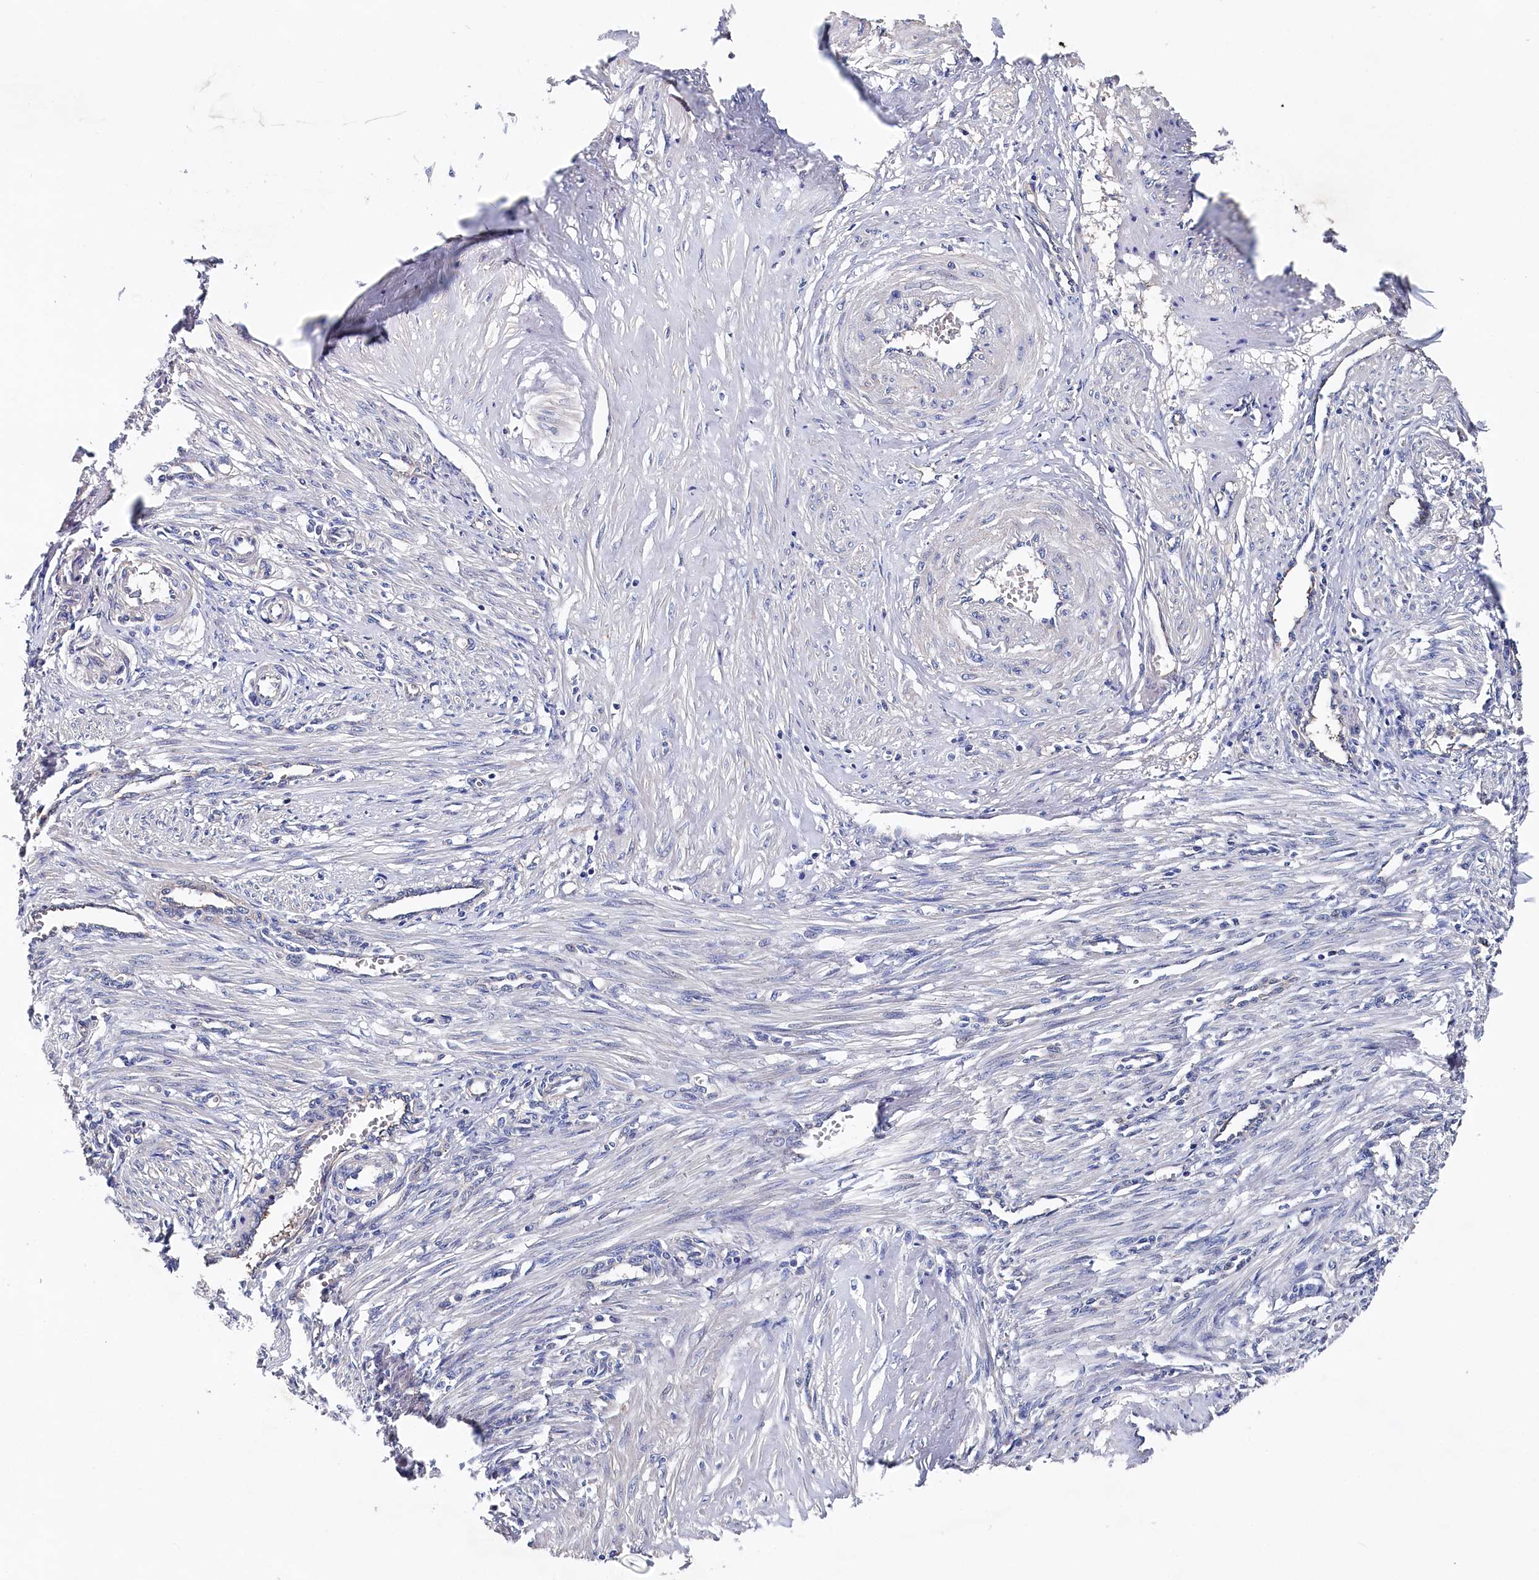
{"staining": {"intensity": "negative", "quantity": "none", "location": "none"}, "tissue": "smooth muscle", "cell_type": "Smooth muscle cells", "image_type": "normal", "snomed": [{"axis": "morphology", "description": "Normal tissue, NOS"}, {"axis": "topography", "description": "Endometrium"}], "caption": "DAB (3,3'-diaminobenzidine) immunohistochemical staining of benign smooth muscle shows no significant staining in smooth muscle cells. Nuclei are stained in blue.", "gene": "BHMT", "patient": {"sex": "female", "age": 33}}